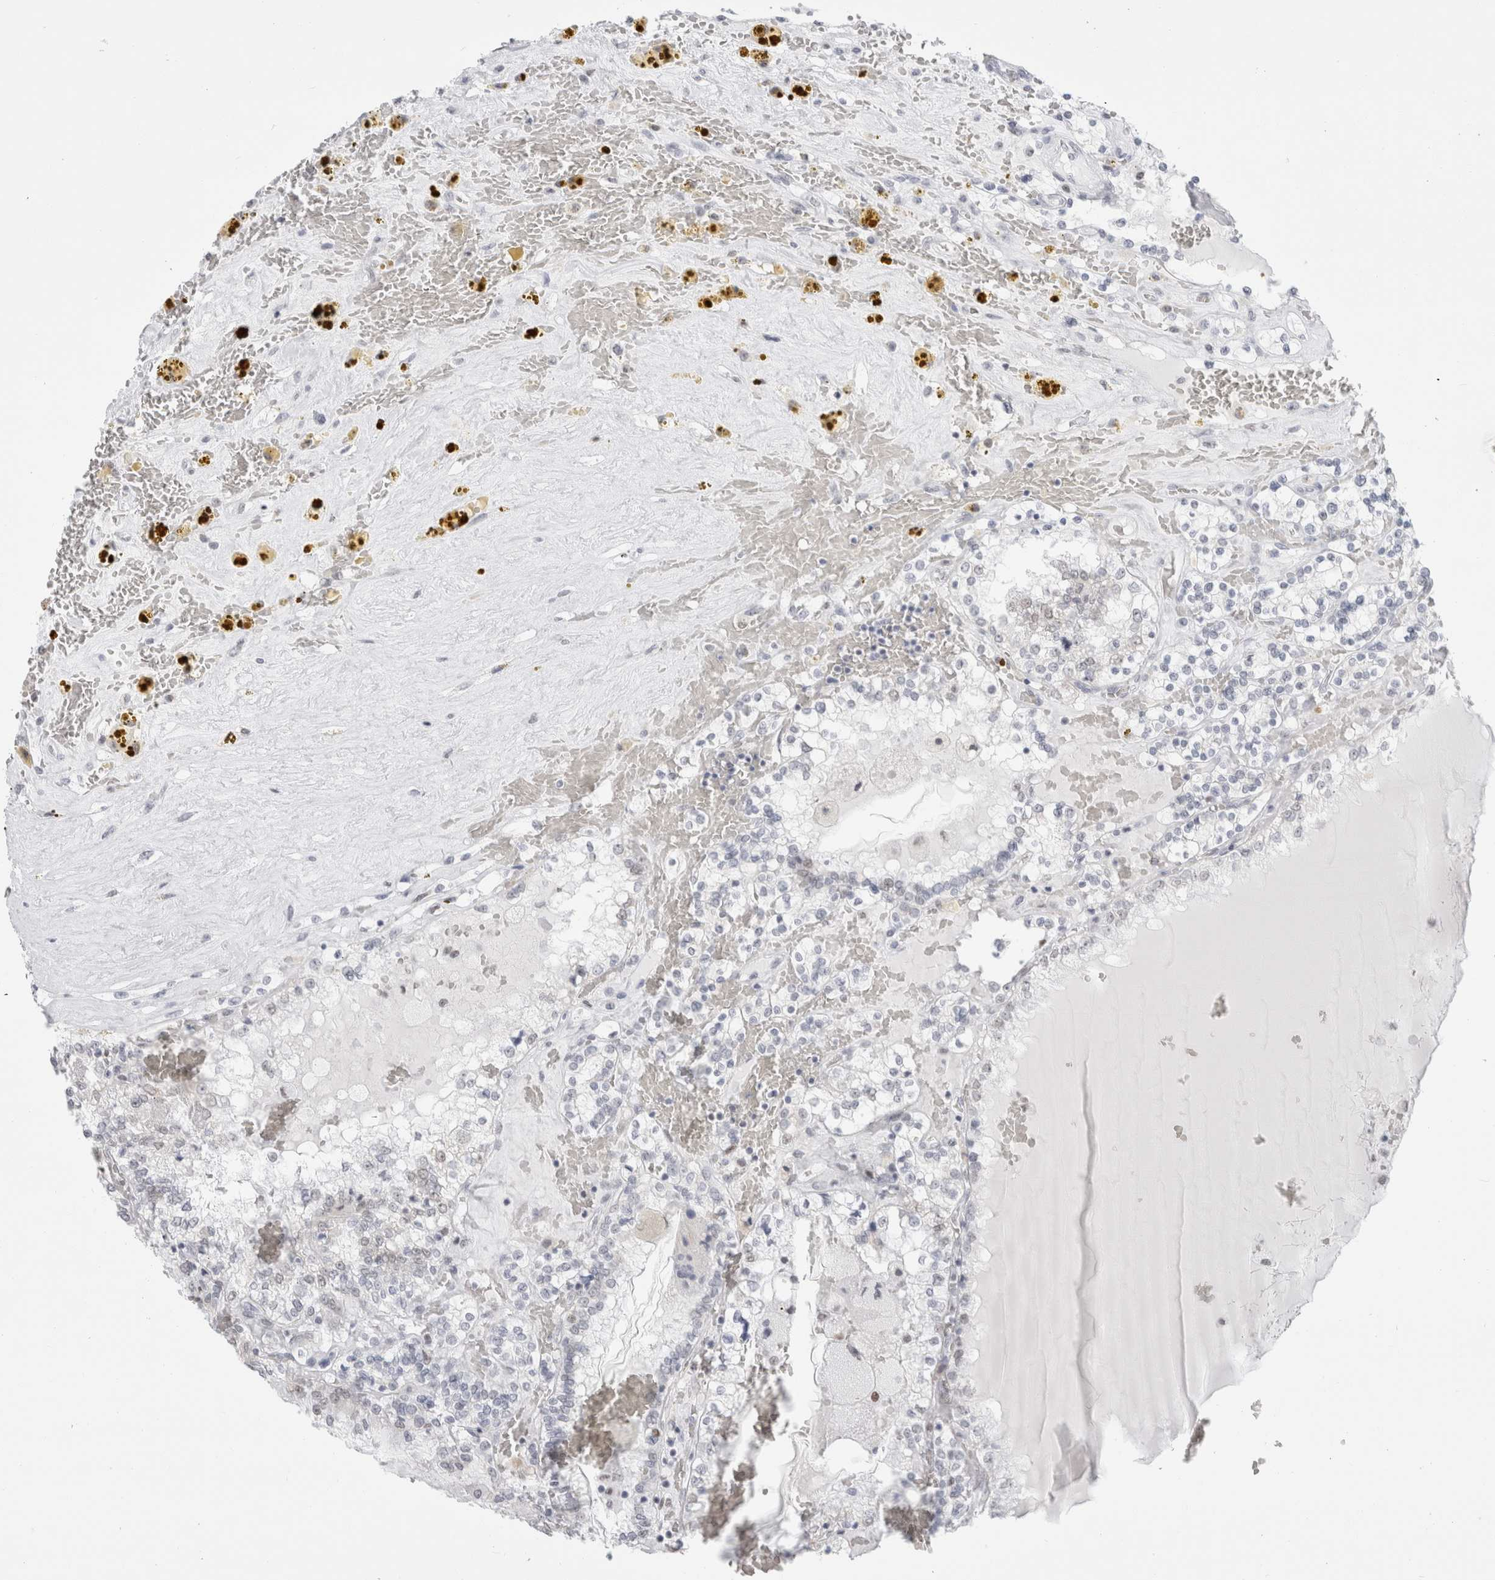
{"staining": {"intensity": "negative", "quantity": "none", "location": "none"}, "tissue": "renal cancer", "cell_type": "Tumor cells", "image_type": "cancer", "snomed": [{"axis": "morphology", "description": "Adenocarcinoma, NOS"}, {"axis": "topography", "description": "Kidney"}], "caption": "The micrograph exhibits no staining of tumor cells in renal cancer (adenocarcinoma).", "gene": "SMARCC1", "patient": {"sex": "female", "age": 56}}